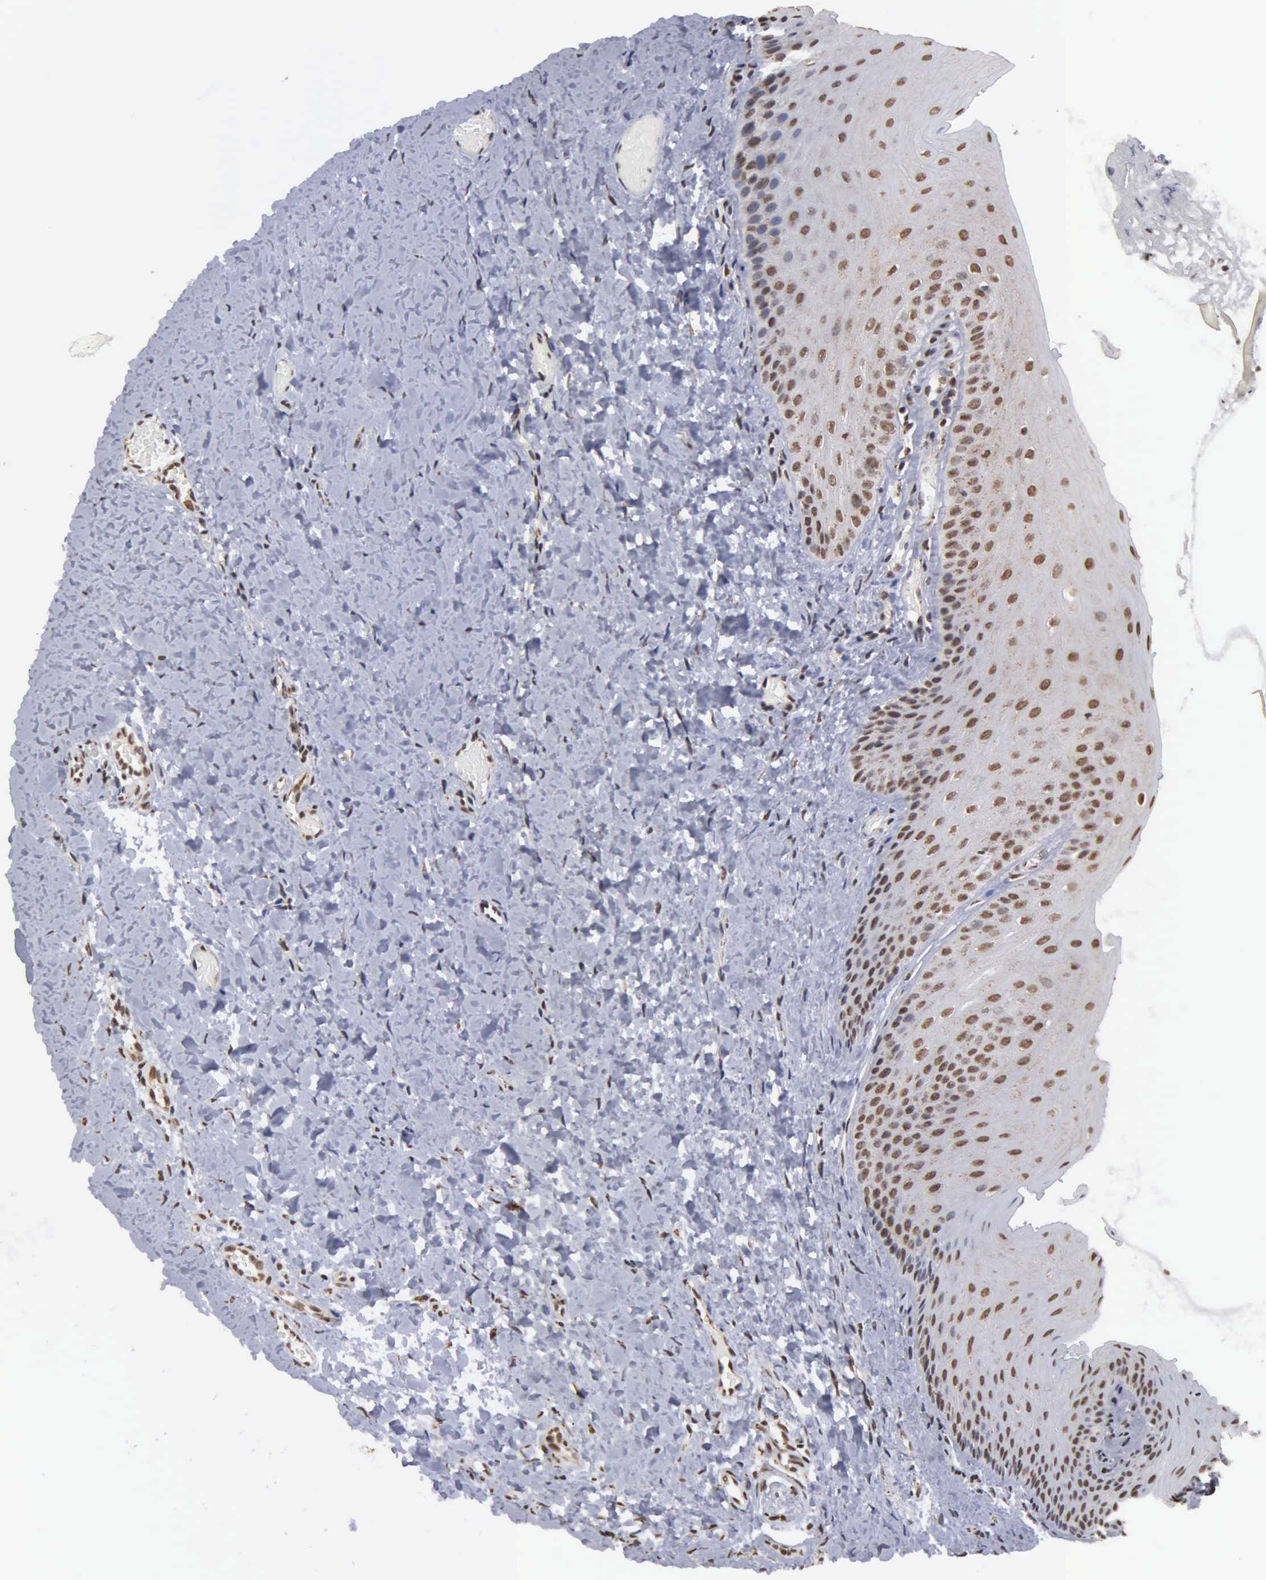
{"staining": {"intensity": "moderate", "quantity": "25%-75%", "location": "nuclear"}, "tissue": "oral mucosa", "cell_type": "Squamous epithelial cells", "image_type": "normal", "snomed": [{"axis": "morphology", "description": "Normal tissue, NOS"}, {"axis": "topography", "description": "Oral tissue"}], "caption": "An immunohistochemistry micrograph of unremarkable tissue is shown. Protein staining in brown shows moderate nuclear positivity in oral mucosa within squamous epithelial cells.", "gene": "GTF2A1", "patient": {"sex": "female", "age": 23}}